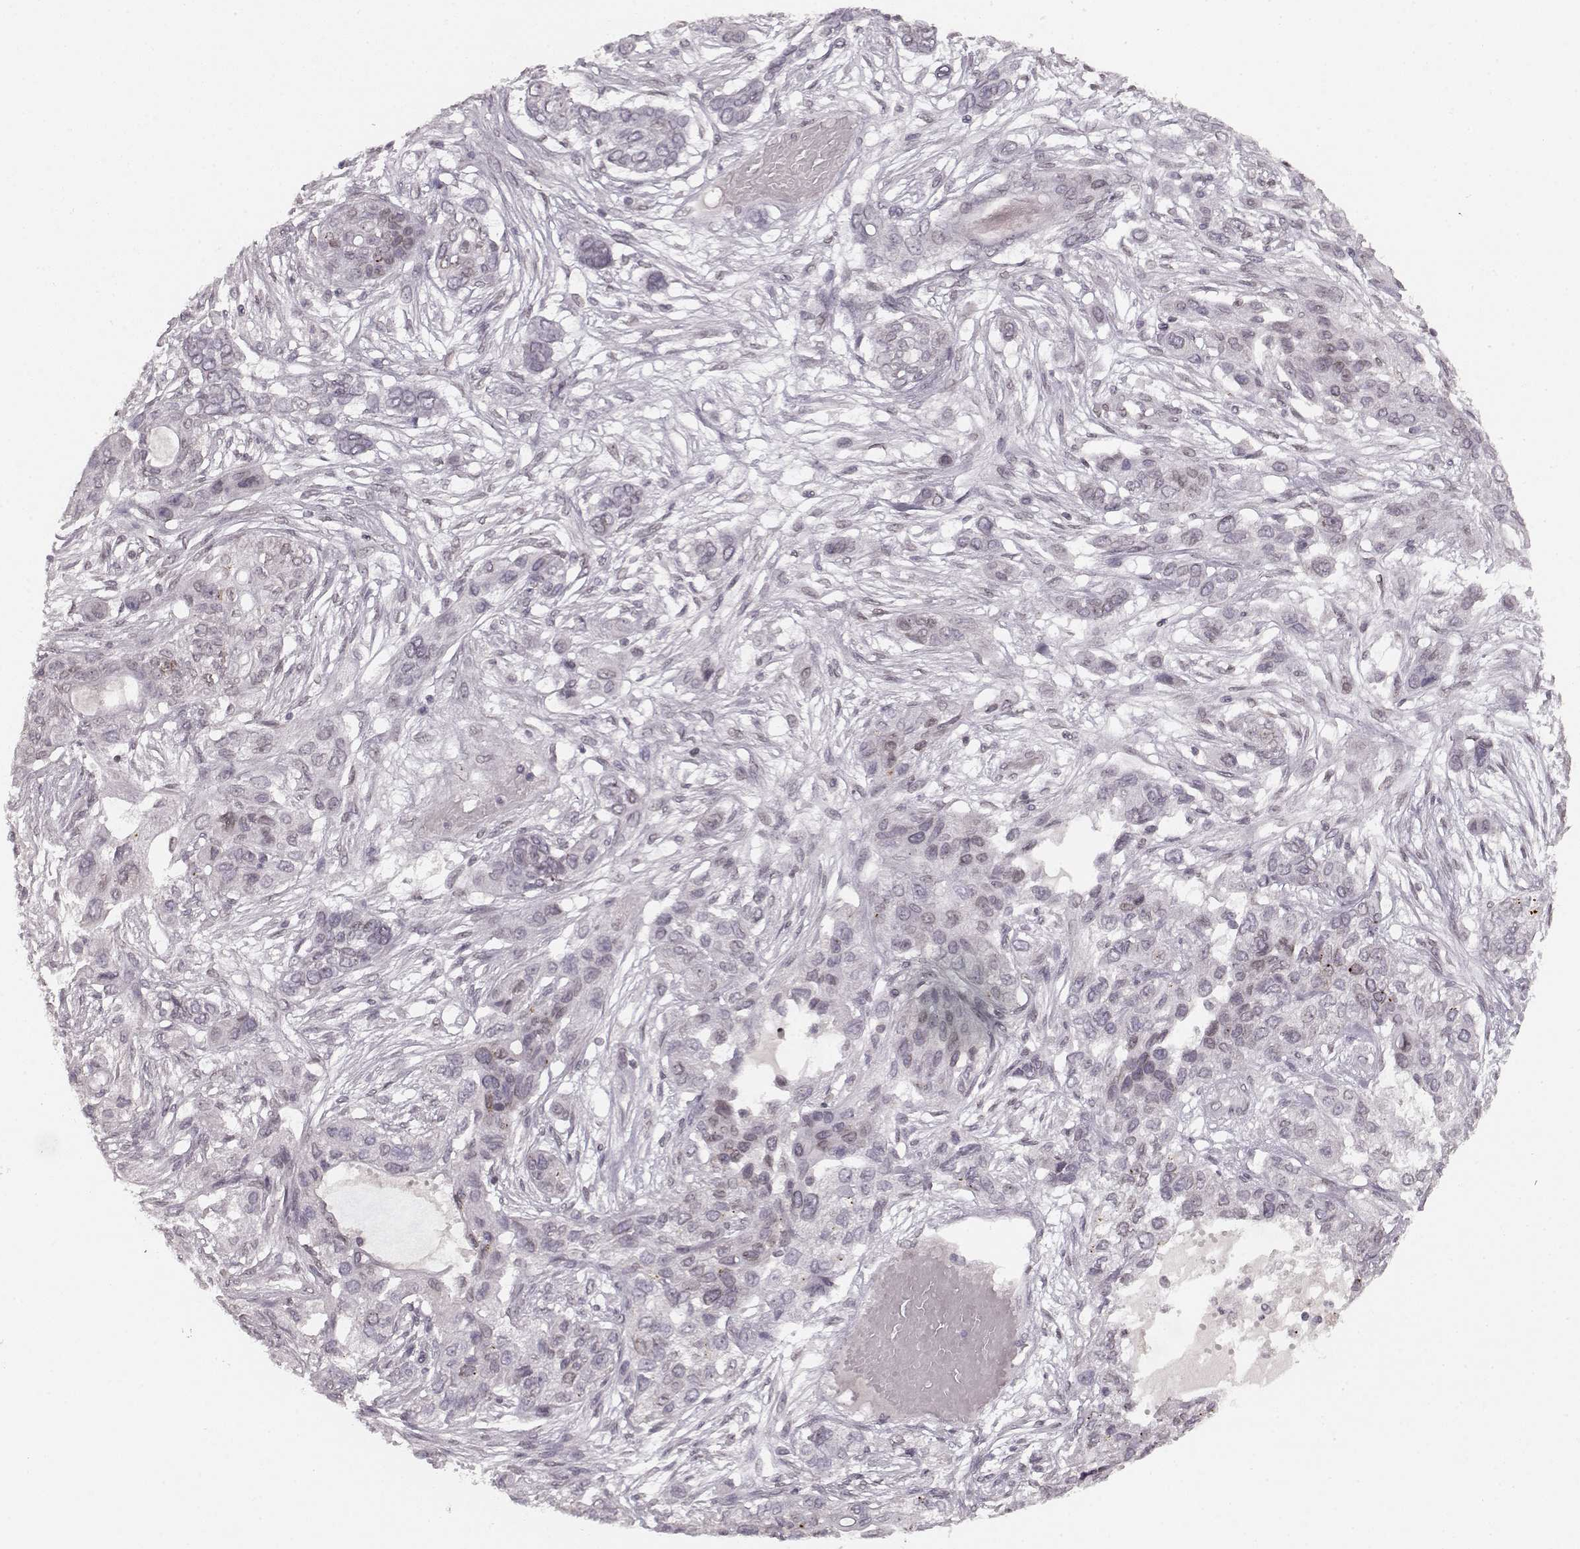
{"staining": {"intensity": "weak", "quantity": "25%-75%", "location": "cytoplasmic/membranous,nuclear"}, "tissue": "lung cancer", "cell_type": "Tumor cells", "image_type": "cancer", "snomed": [{"axis": "morphology", "description": "Squamous cell carcinoma, NOS"}, {"axis": "topography", "description": "Lung"}], "caption": "Tumor cells display low levels of weak cytoplasmic/membranous and nuclear expression in about 25%-75% of cells in human lung cancer. Nuclei are stained in blue.", "gene": "DCAF12", "patient": {"sex": "female", "age": 70}}